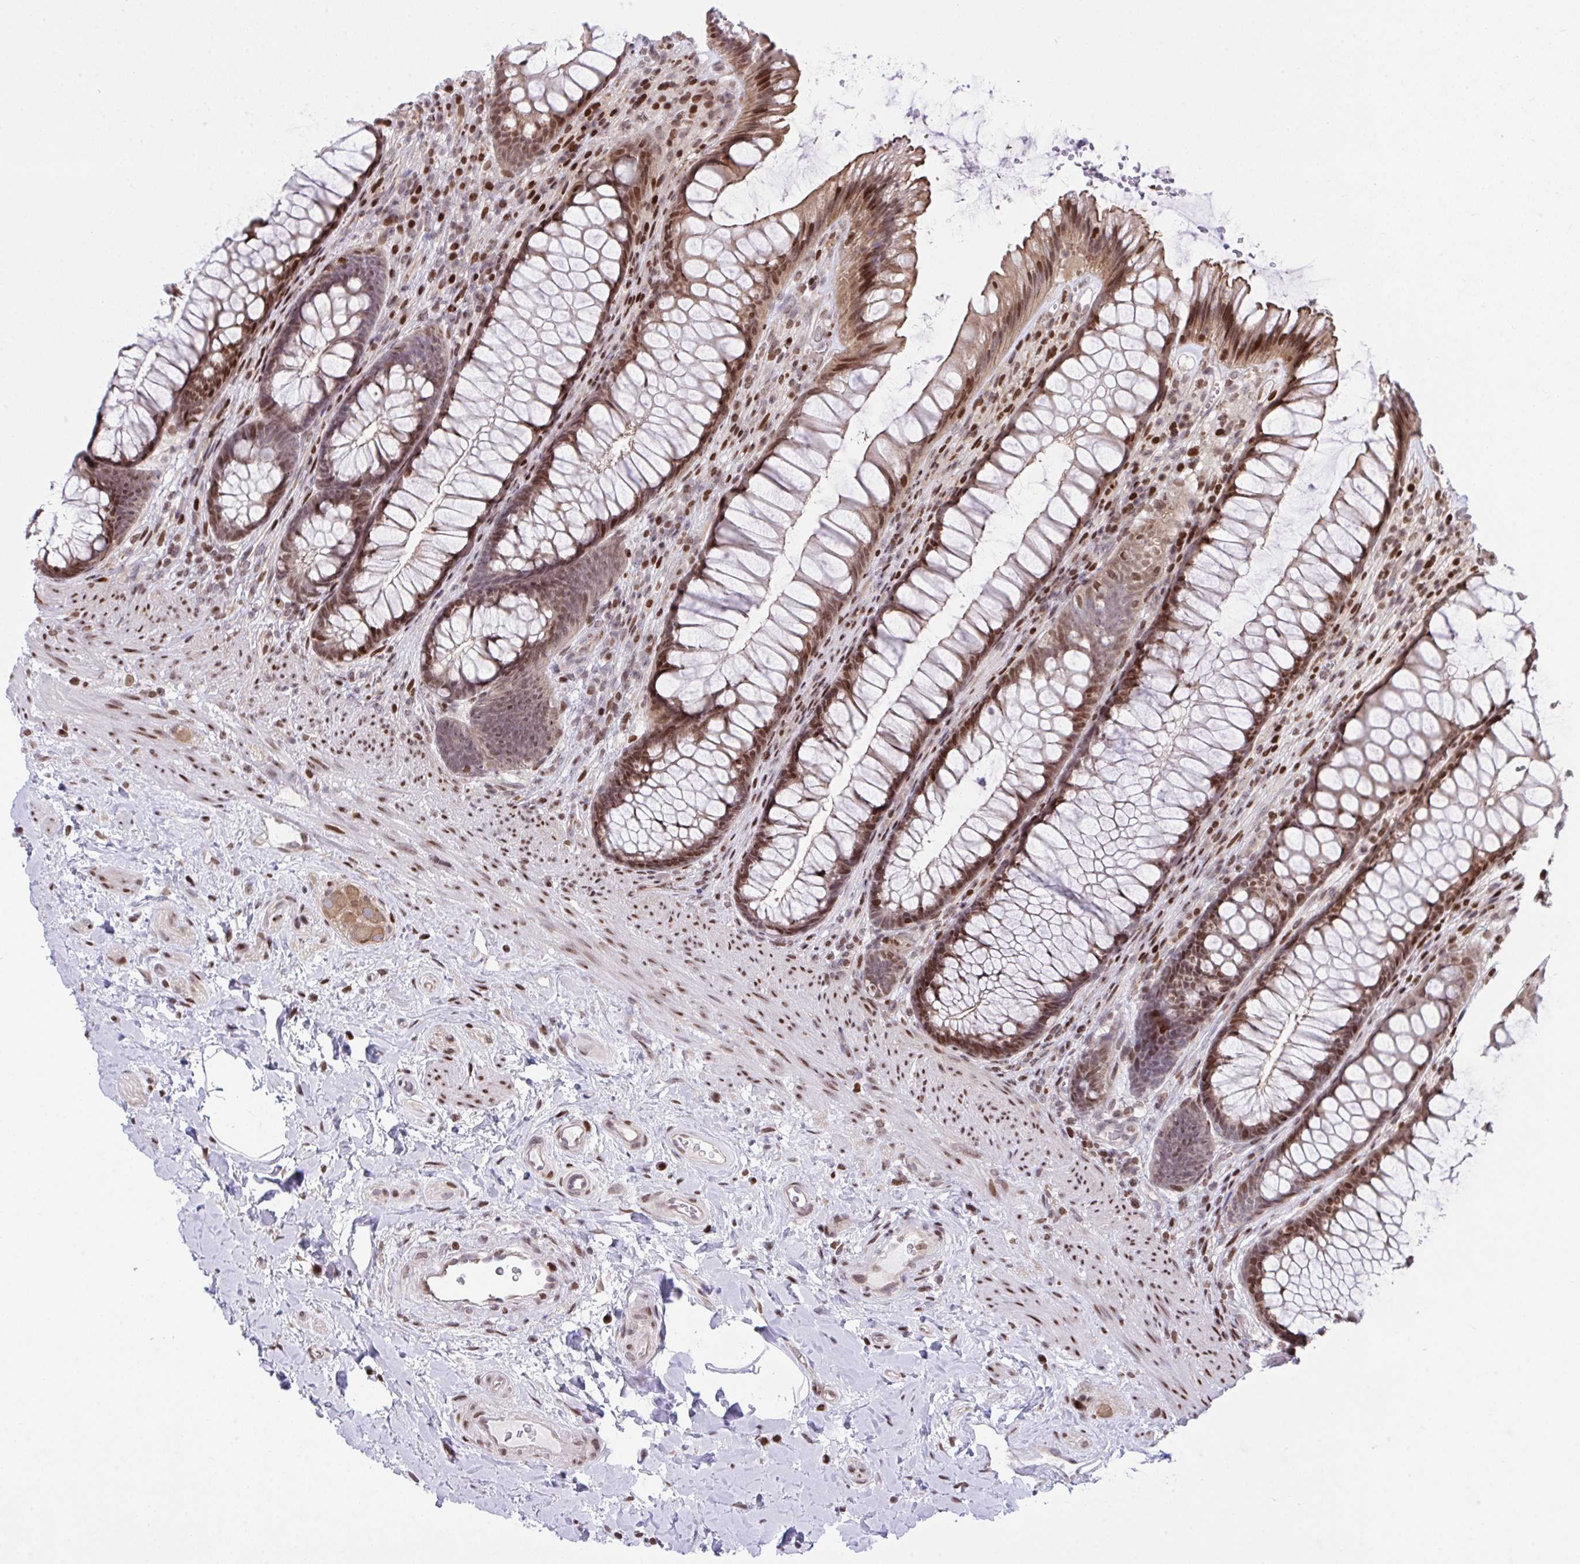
{"staining": {"intensity": "strong", "quantity": "25%-75%", "location": "cytoplasmic/membranous,nuclear"}, "tissue": "rectum", "cell_type": "Glandular cells", "image_type": "normal", "snomed": [{"axis": "morphology", "description": "Normal tissue, NOS"}, {"axis": "topography", "description": "Rectum"}], "caption": "Immunohistochemistry (DAB (3,3'-diaminobenzidine)) staining of unremarkable human rectum displays strong cytoplasmic/membranous,nuclear protein staining in approximately 25%-75% of glandular cells.", "gene": "RAPGEF5", "patient": {"sex": "male", "age": 53}}